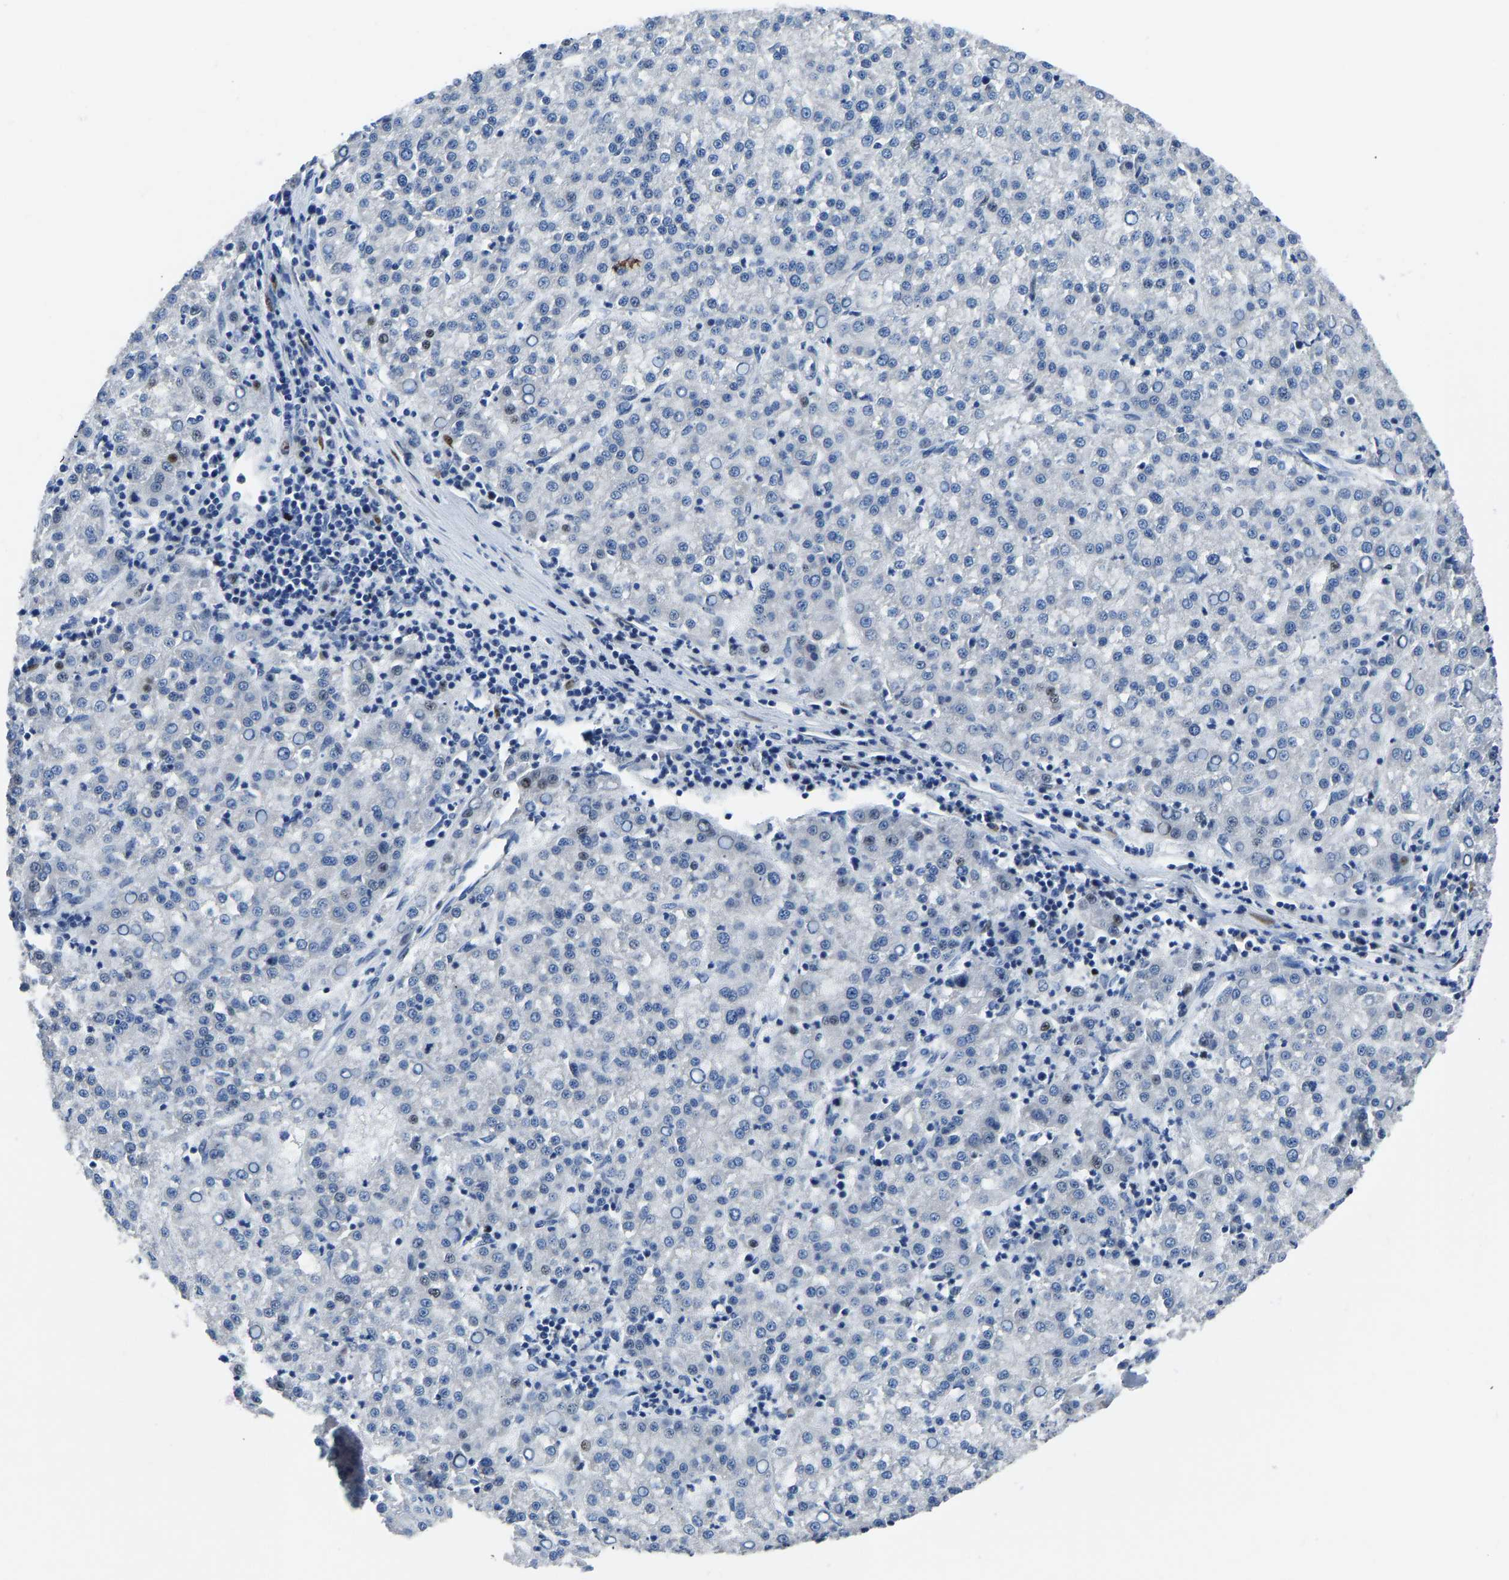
{"staining": {"intensity": "negative", "quantity": "none", "location": "none"}, "tissue": "liver cancer", "cell_type": "Tumor cells", "image_type": "cancer", "snomed": [{"axis": "morphology", "description": "Carcinoma, Hepatocellular, NOS"}, {"axis": "topography", "description": "Liver"}], "caption": "Tumor cells are negative for protein expression in human liver hepatocellular carcinoma.", "gene": "EGR1", "patient": {"sex": "female", "age": 58}}